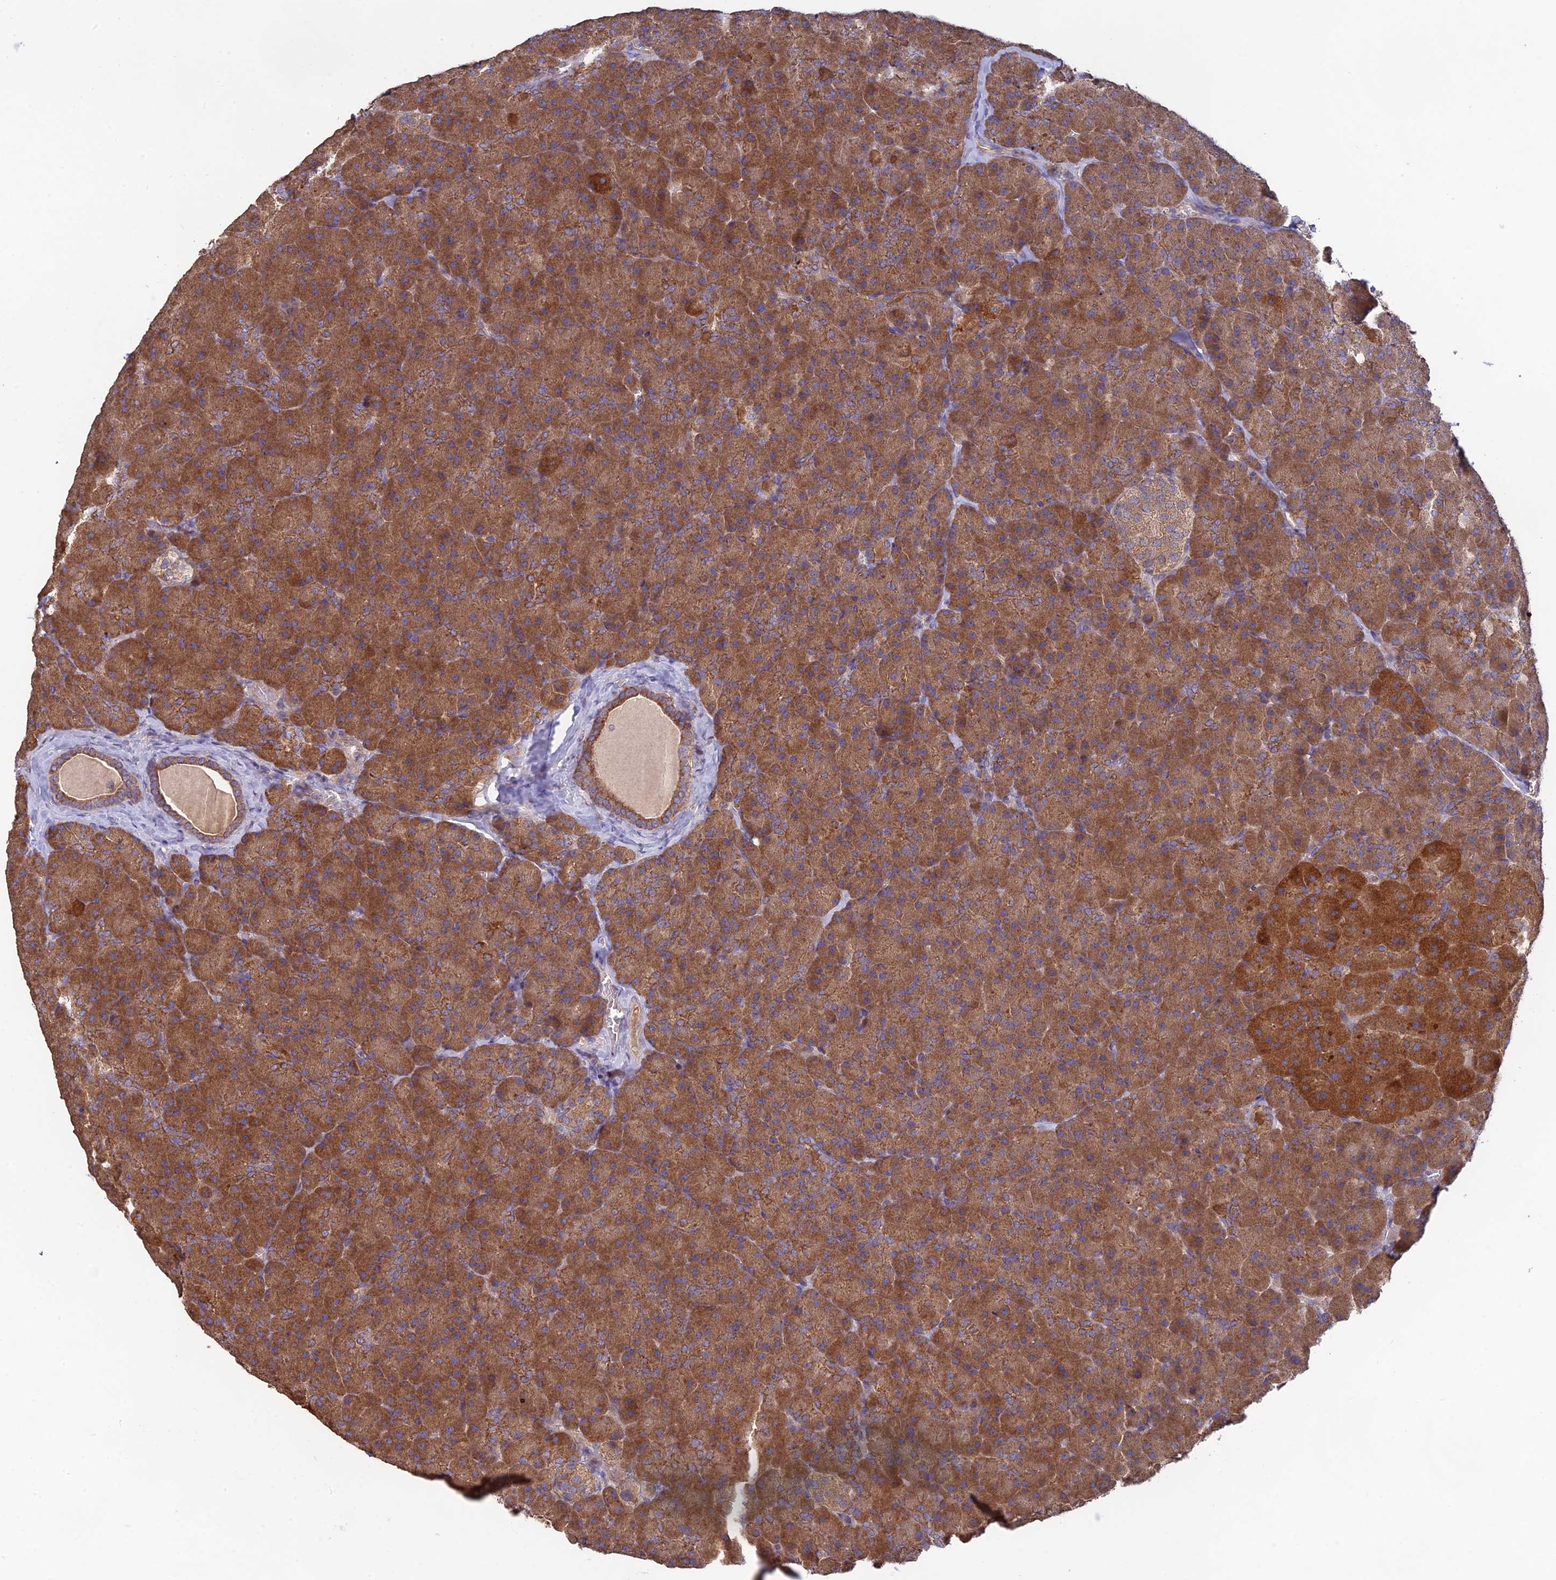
{"staining": {"intensity": "moderate", "quantity": ">75%", "location": "cytoplasmic/membranous"}, "tissue": "pancreas", "cell_type": "Exocrine glandular cells", "image_type": "normal", "snomed": [{"axis": "morphology", "description": "Normal tissue, NOS"}, {"axis": "topography", "description": "Pancreas"}], "caption": "Immunohistochemistry micrograph of unremarkable pancreas: human pancreas stained using immunohistochemistry (IHC) reveals medium levels of moderate protein expression localized specifically in the cytoplasmic/membranous of exocrine glandular cells, appearing as a cytoplasmic/membranous brown color.", "gene": "MRNIP", "patient": {"sex": "male", "age": 36}}